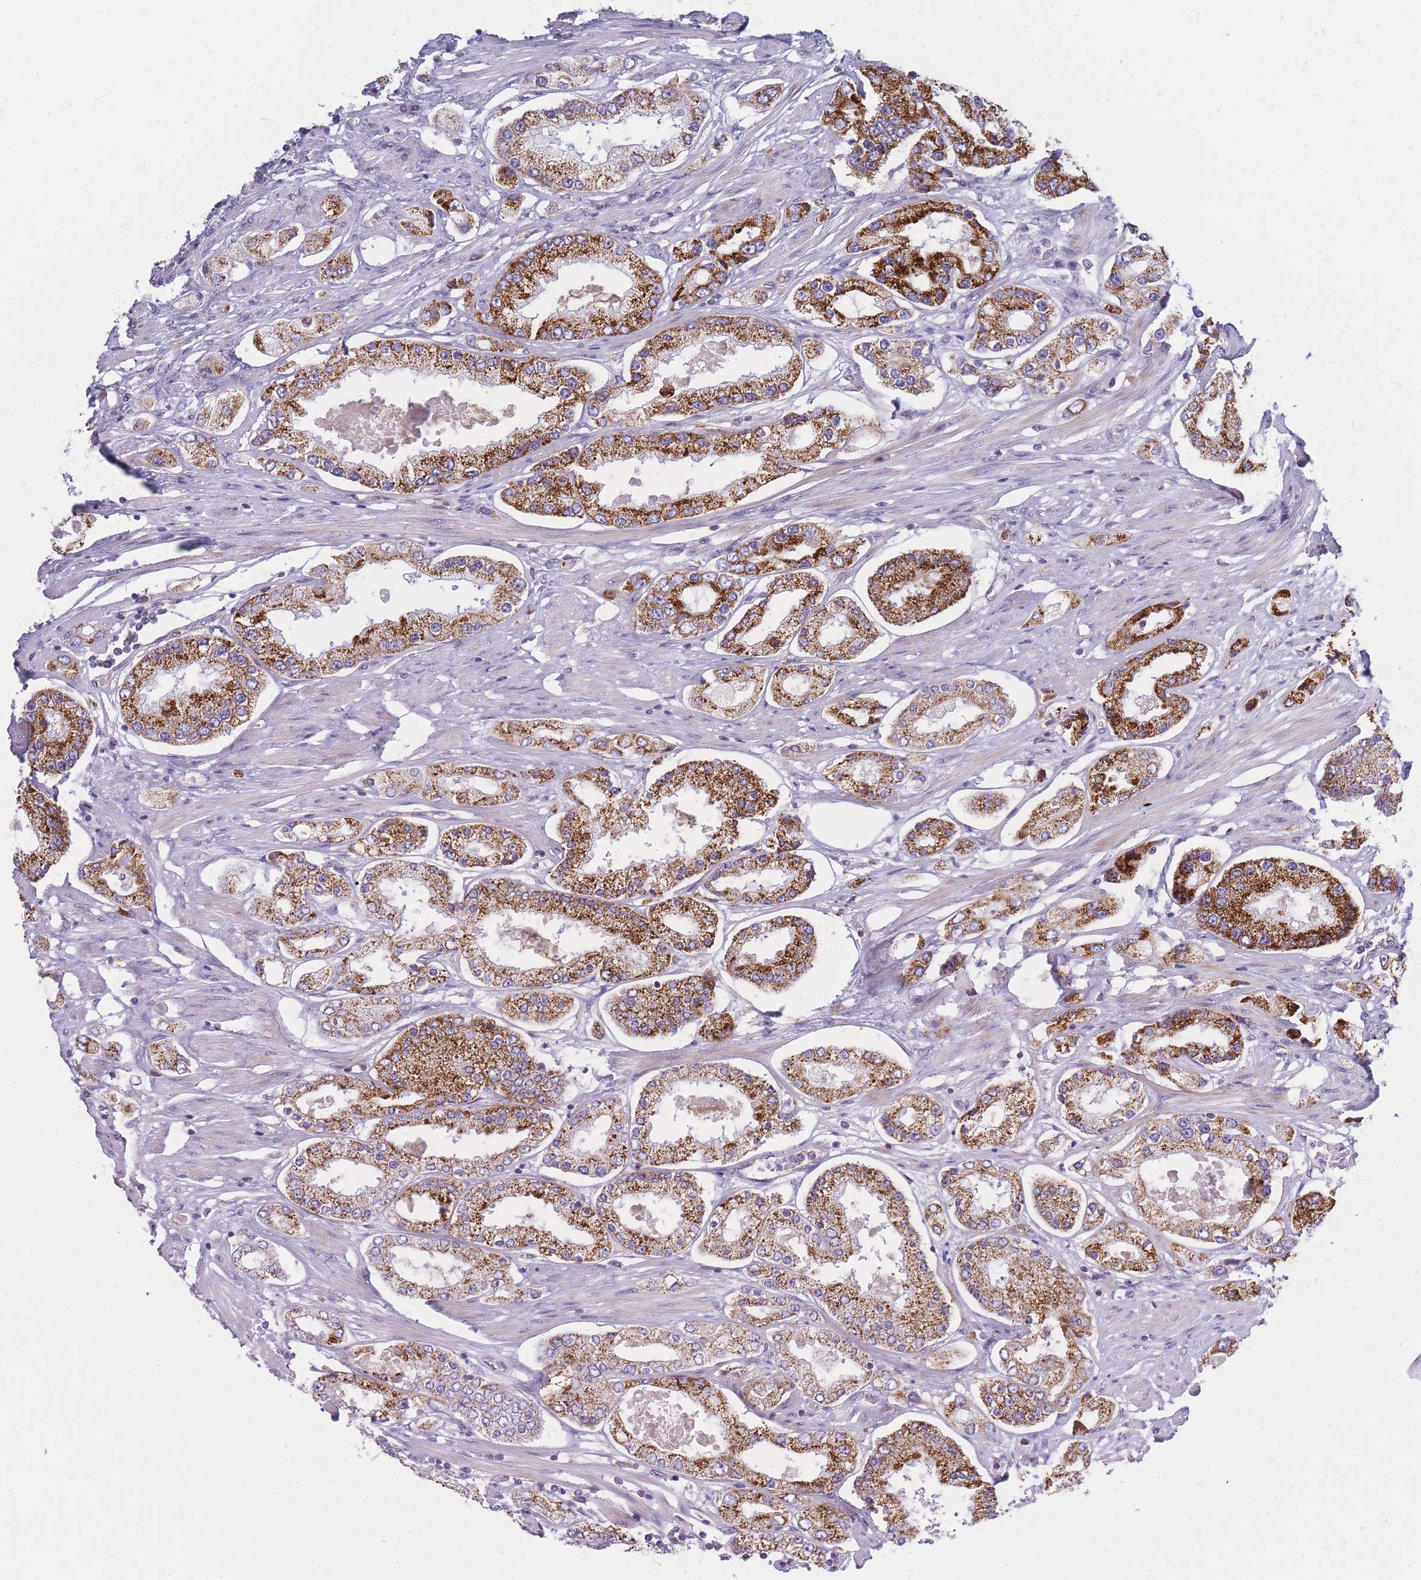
{"staining": {"intensity": "strong", "quantity": ">75%", "location": "cytoplasmic/membranous"}, "tissue": "prostate cancer", "cell_type": "Tumor cells", "image_type": "cancer", "snomed": [{"axis": "morphology", "description": "Adenocarcinoma, High grade"}, {"axis": "topography", "description": "Prostate"}], "caption": "A photomicrograph showing strong cytoplasmic/membranous expression in about >75% of tumor cells in prostate cancer (adenocarcinoma (high-grade)), as visualized by brown immunohistochemical staining.", "gene": "MRPS11", "patient": {"sex": "male", "age": 69}}